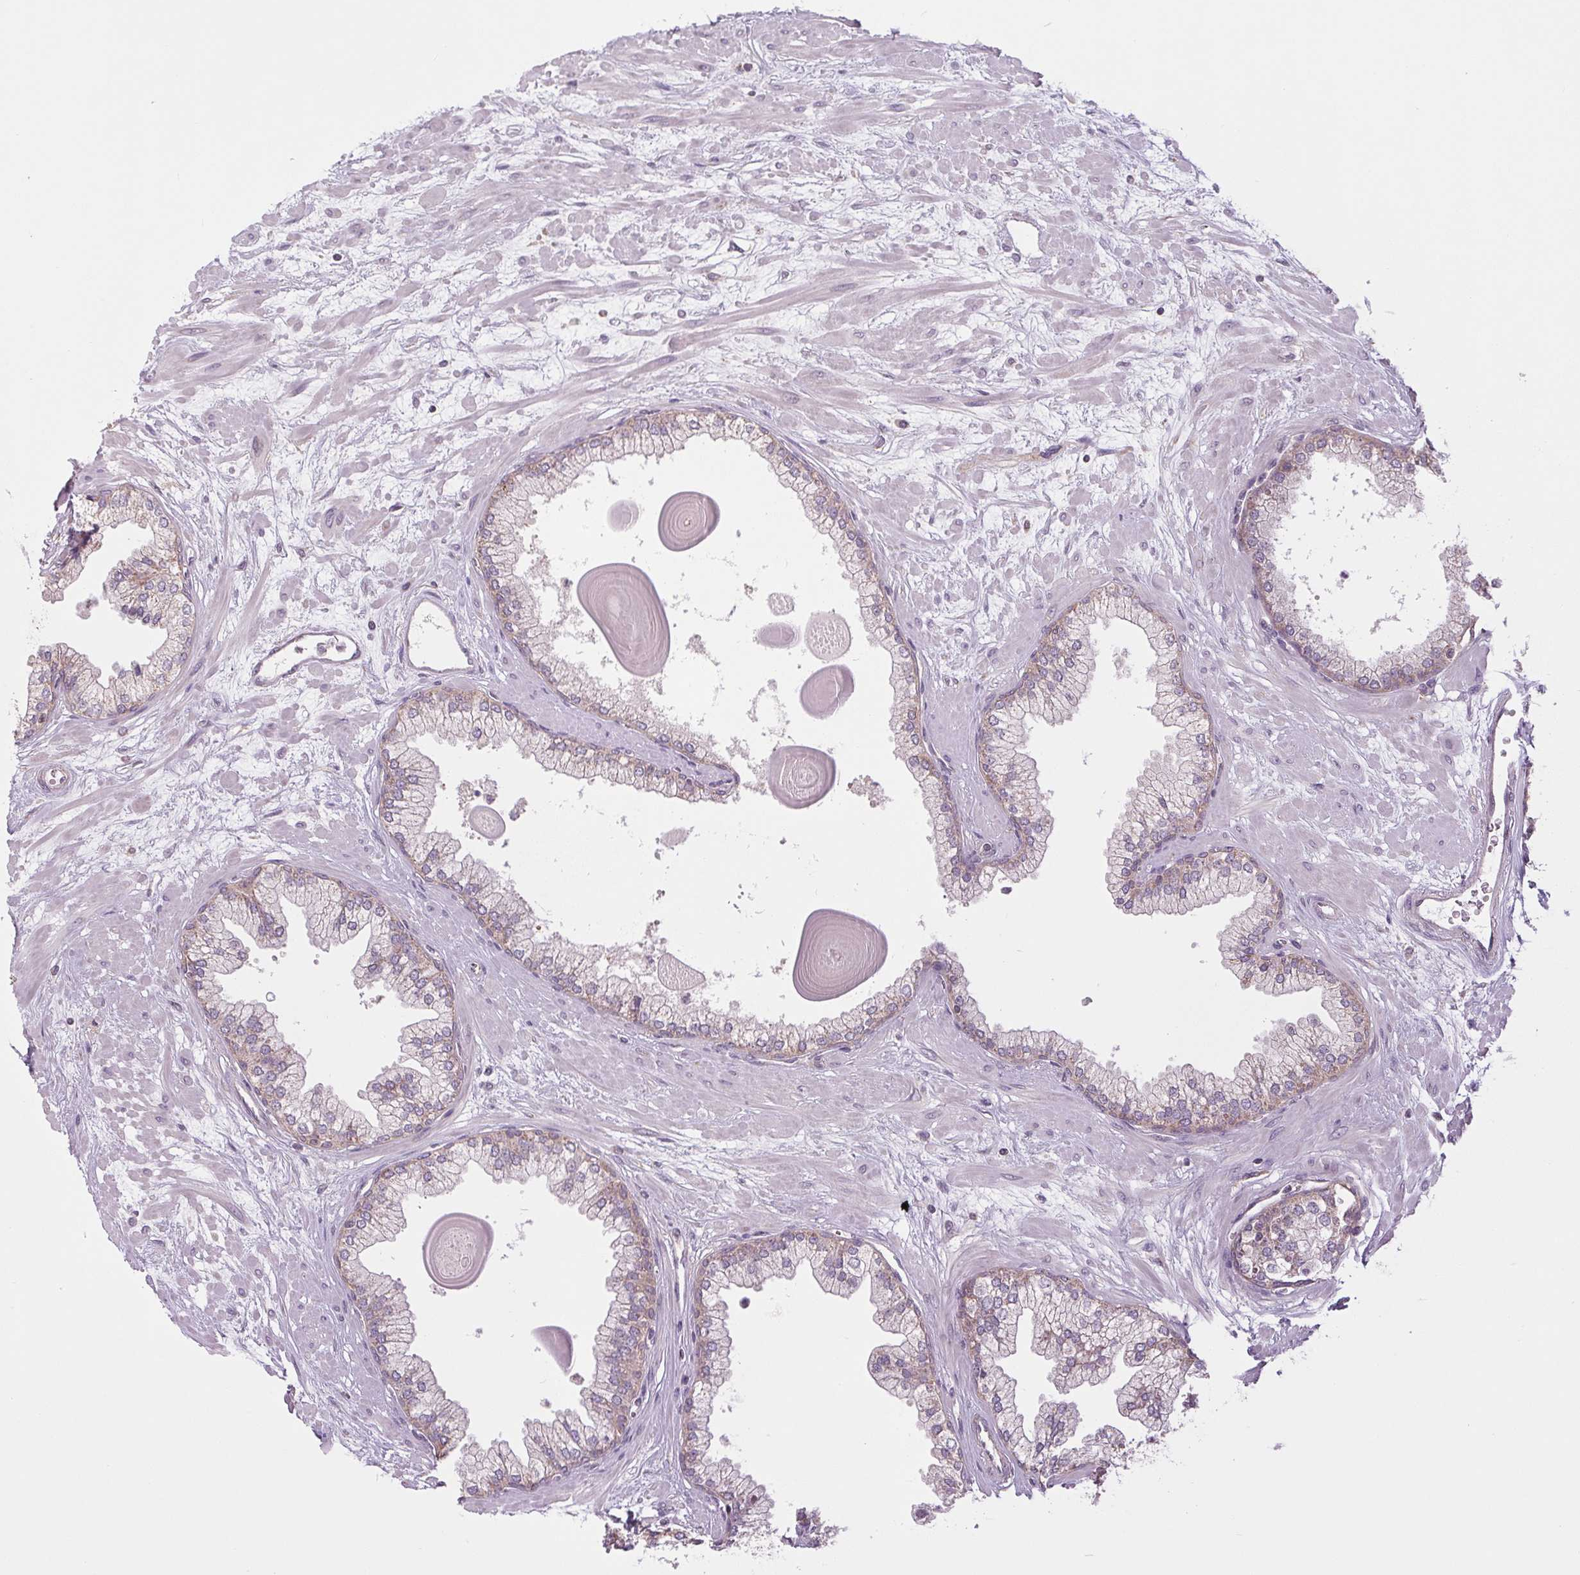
{"staining": {"intensity": "weak", "quantity": "25%-75%", "location": "cytoplasmic/membranous"}, "tissue": "prostate", "cell_type": "Glandular cells", "image_type": "normal", "snomed": [{"axis": "morphology", "description": "Normal tissue, NOS"}, {"axis": "topography", "description": "Prostate"}, {"axis": "topography", "description": "Peripheral nerve tissue"}], "caption": "A brown stain shows weak cytoplasmic/membranous staining of a protein in glandular cells of normal human prostate.", "gene": "MAP3K5", "patient": {"sex": "male", "age": 61}}